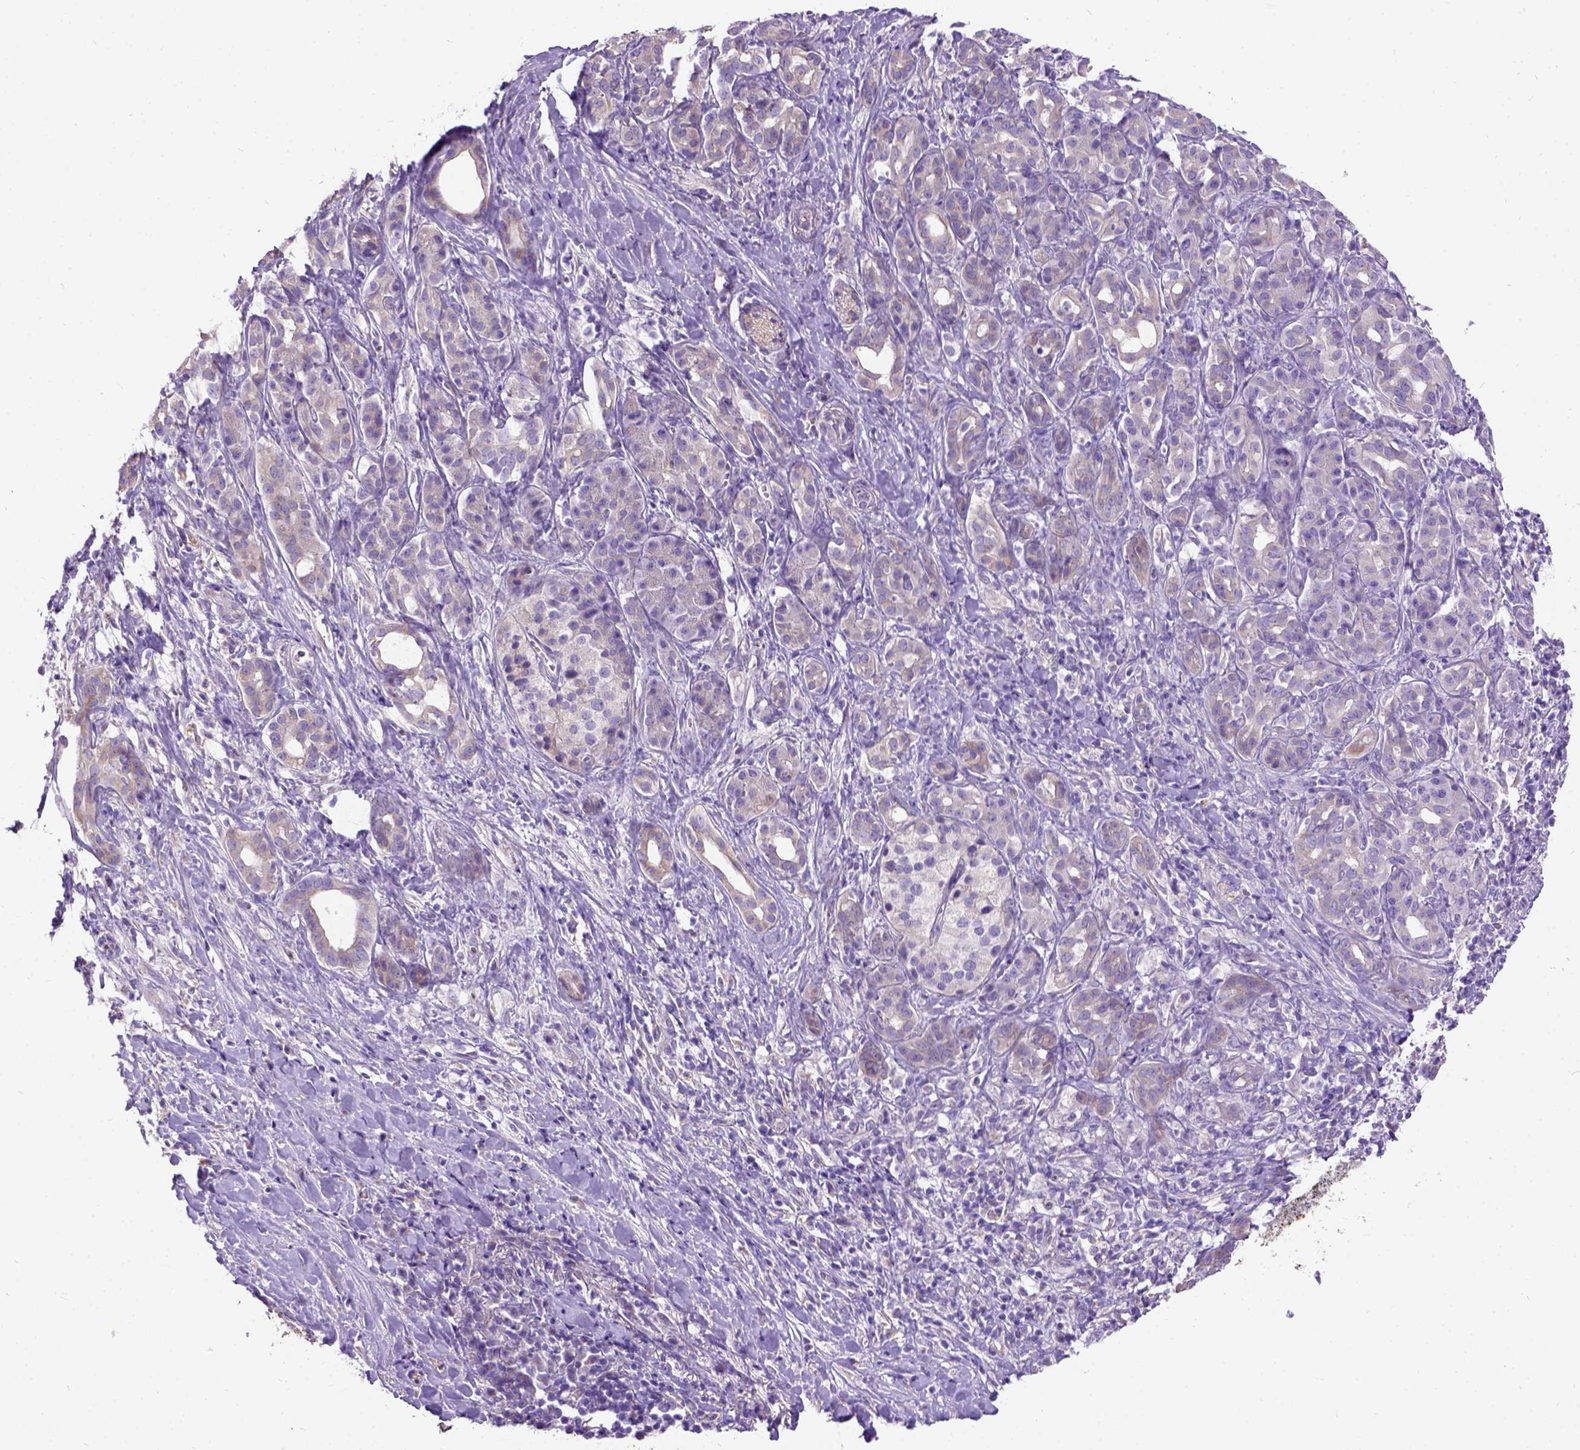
{"staining": {"intensity": "weak", "quantity": "25%-75%", "location": "cytoplasmic/membranous"}, "tissue": "pancreatic cancer", "cell_type": "Tumor cells", "image_type": "cancer", "snomed": [{"axis": "morphology", "description": "Adenocarcinoma, NOS"}, {"axis": "topography", "description": "Pancreas"}], "caption": "Human pancreatic cancer stained with a protein marker reveals weak staining in tumor cells.", "gene": "CFAP54", "patient": {"sex": "male", "age": 61}}